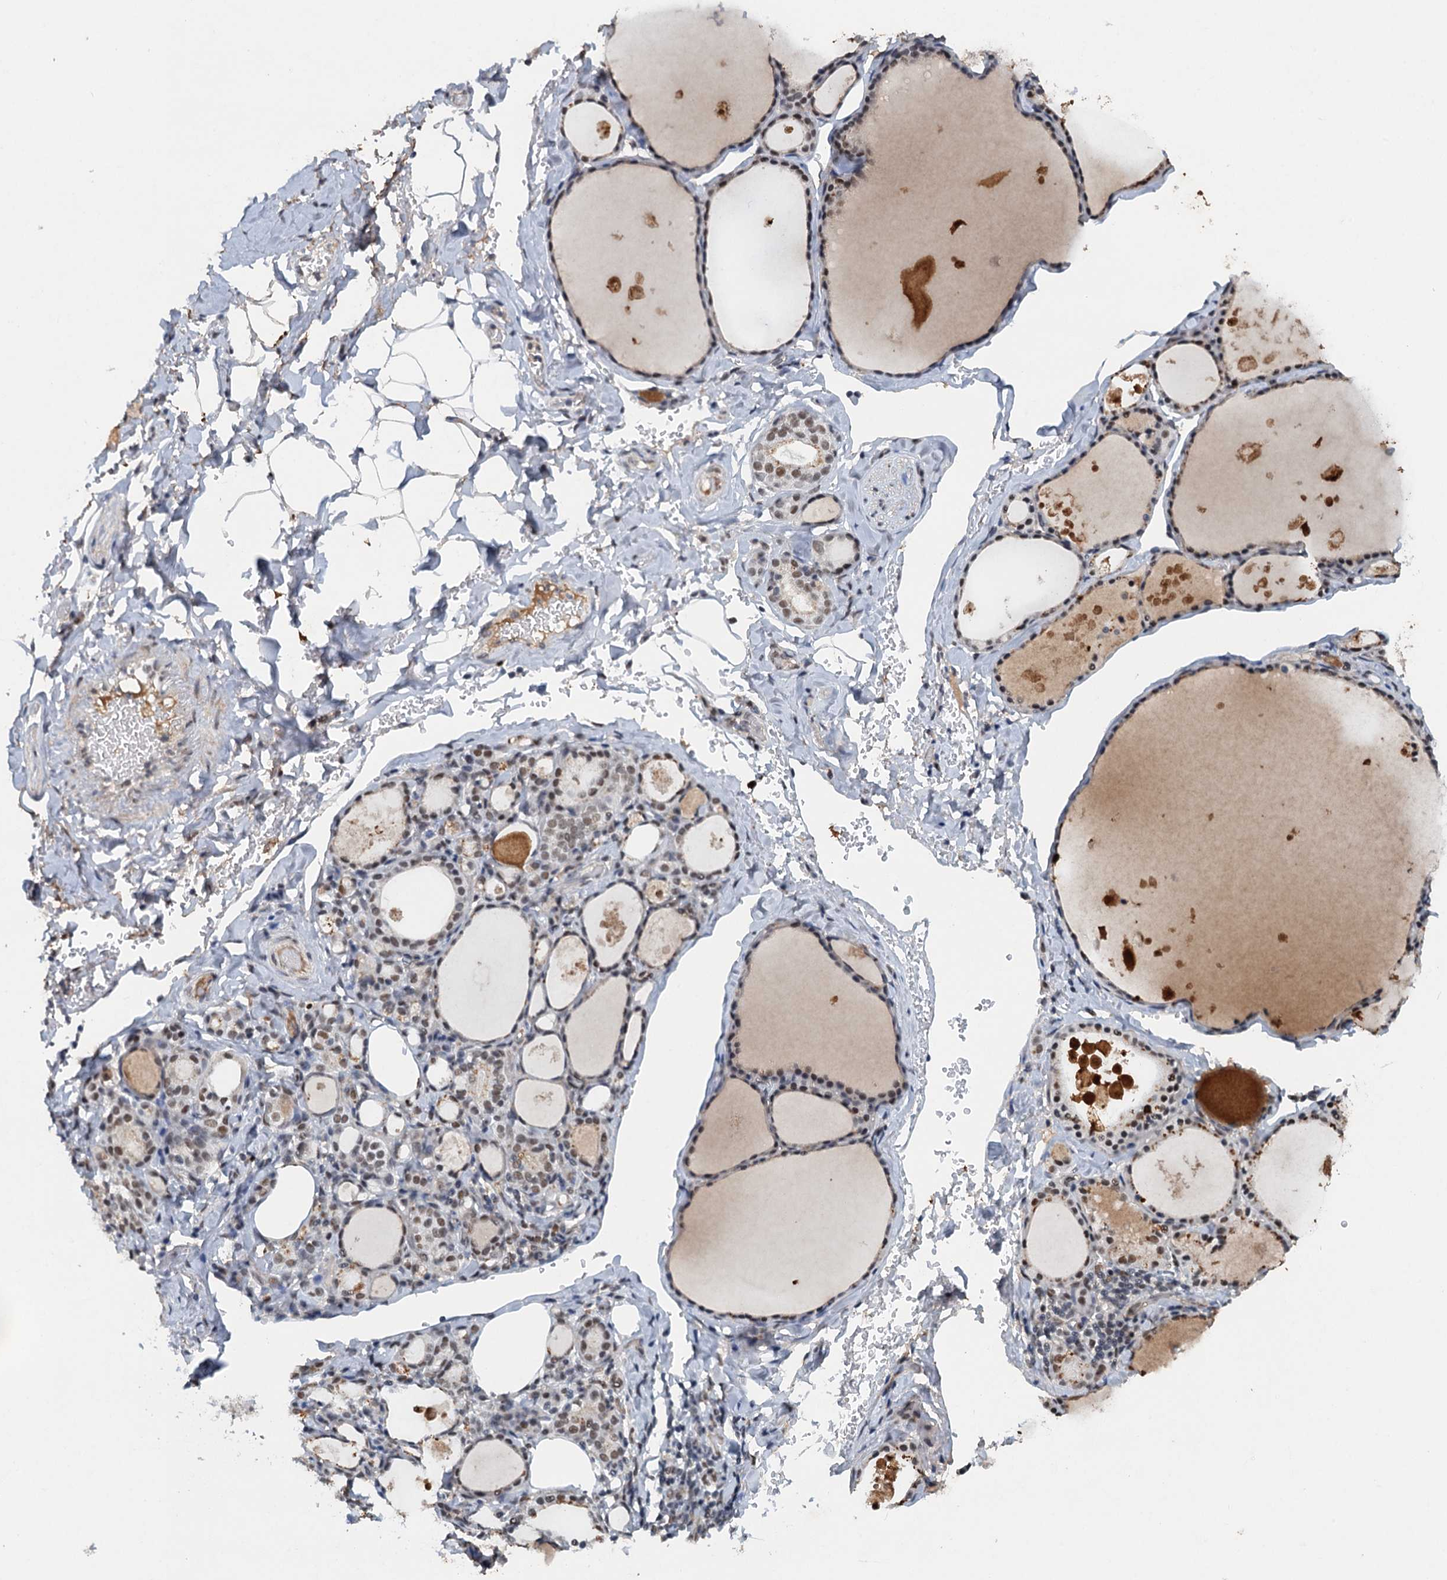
{"staining": {"intensity": "weak", "quantity": "25%-75%", "location": "nuclear"}, "tissue": "thyroid gland", "cell_type": "Glandular cells", "image_type": "normal", "snomed": [{"axis": "morphology", "description": "Normal tissue, NOS"}, {"axis": "topography", "description": "Thyroid gland"}], "caption": "A low amount of weak nuclear expression is appreciated in about 25%-75% of glandular cells in unremarkable thyroid gland. (DAB (3,3'-diaminobenzidine) IHC with brightfield microscopy, high magnification).", "gene": "CSTF3", "patient": {"sex": "male", "age": 56}}